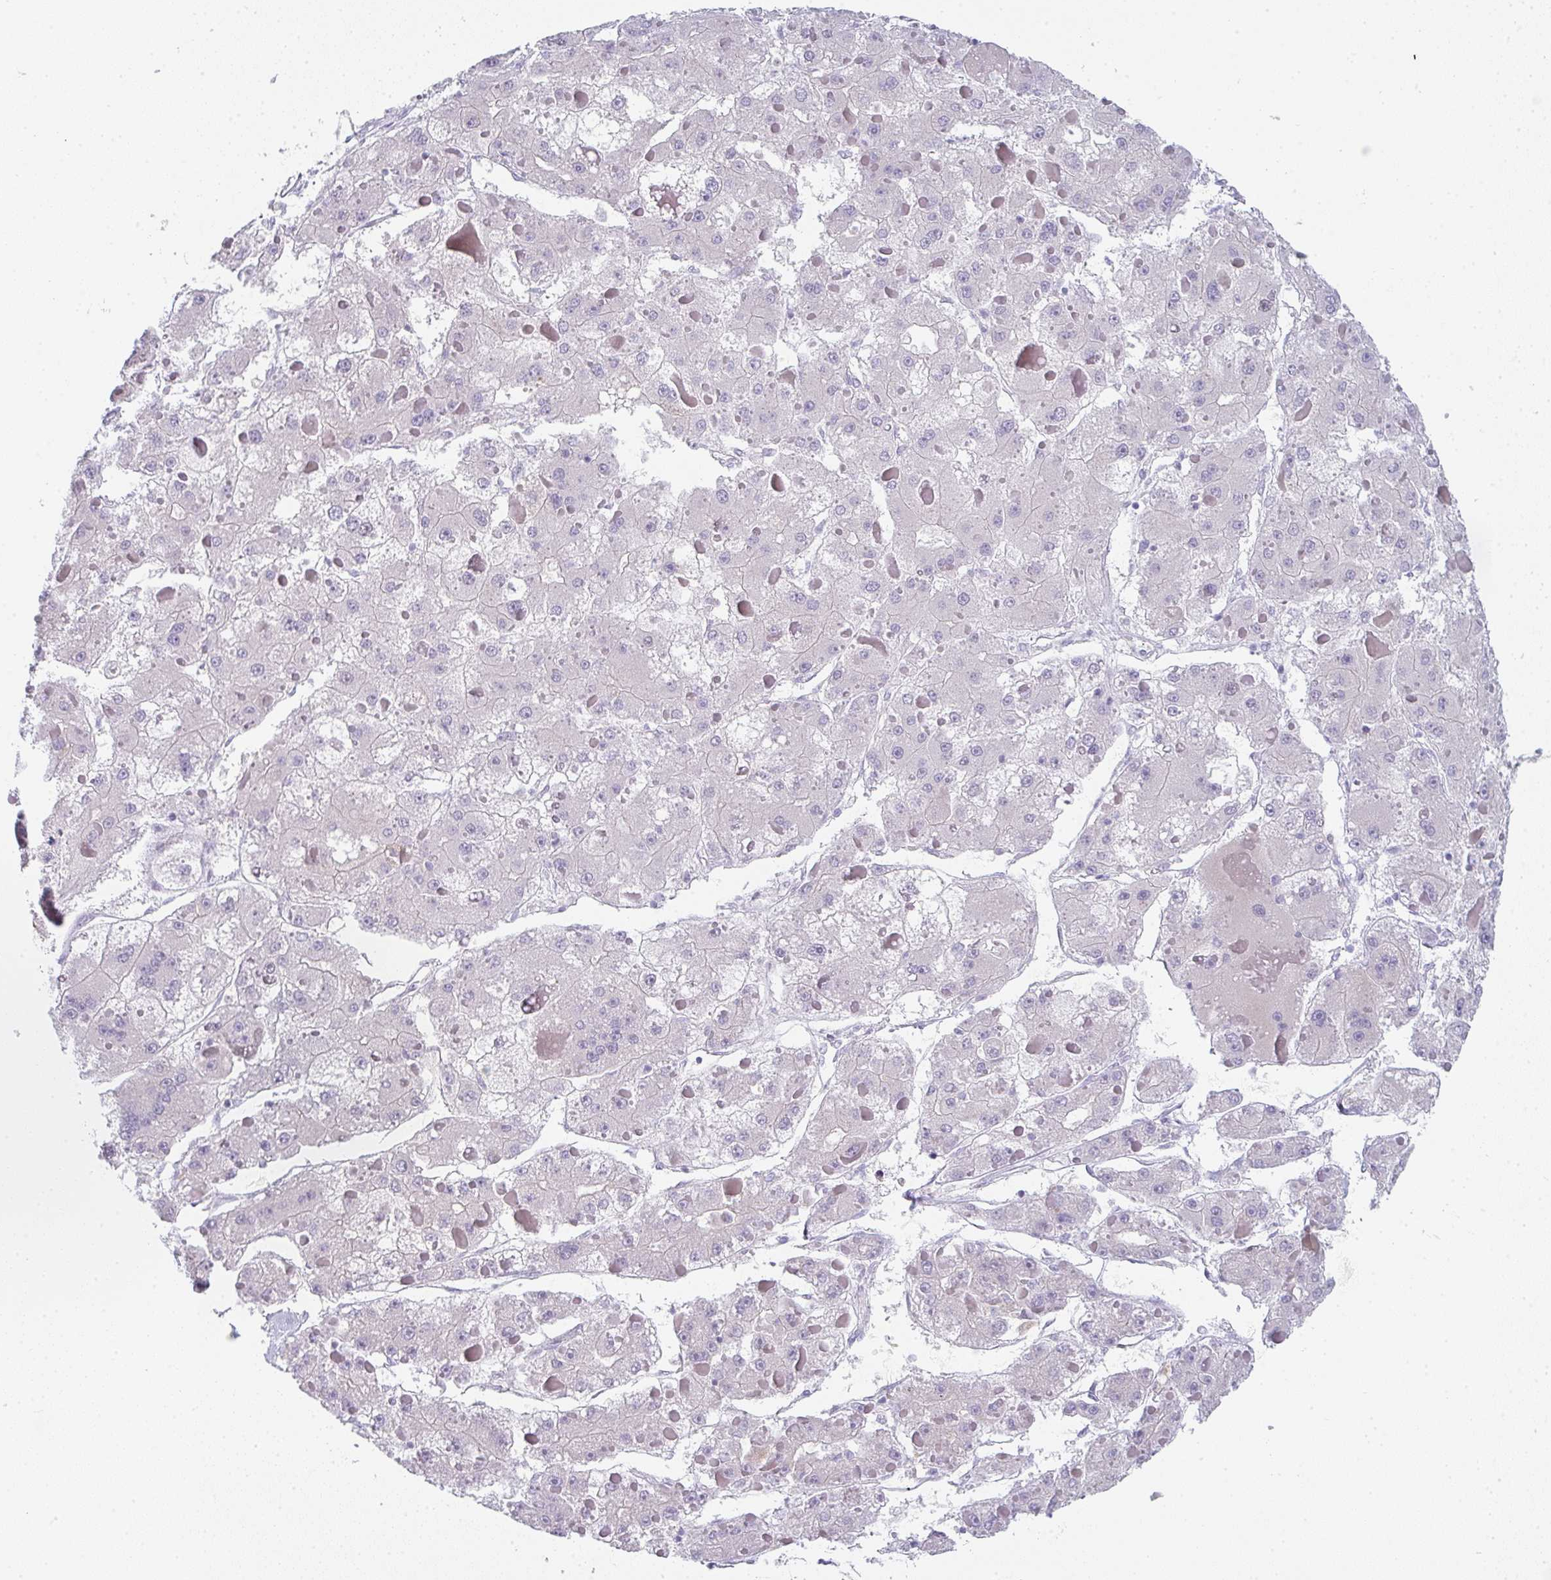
{"staining": {"intensity": "negative", "quantity": "none", "location": "none"}, "tissue": "liver cancer", "cell_type": "Tumor cells", "image_type": "cancer", "snomed": [{"axis": "morphology", "description": "Carcinoma, Hepatocellular, NOS"}, {"axis": "topography", "description": "Liver"}], "caption": "Micrograph shows no significant protein staining in tumor cells of liver cancer (hepatocellular carcinoma).", "gene": "CACNA1S", "patient": {"sex": "female", "age": 73}}